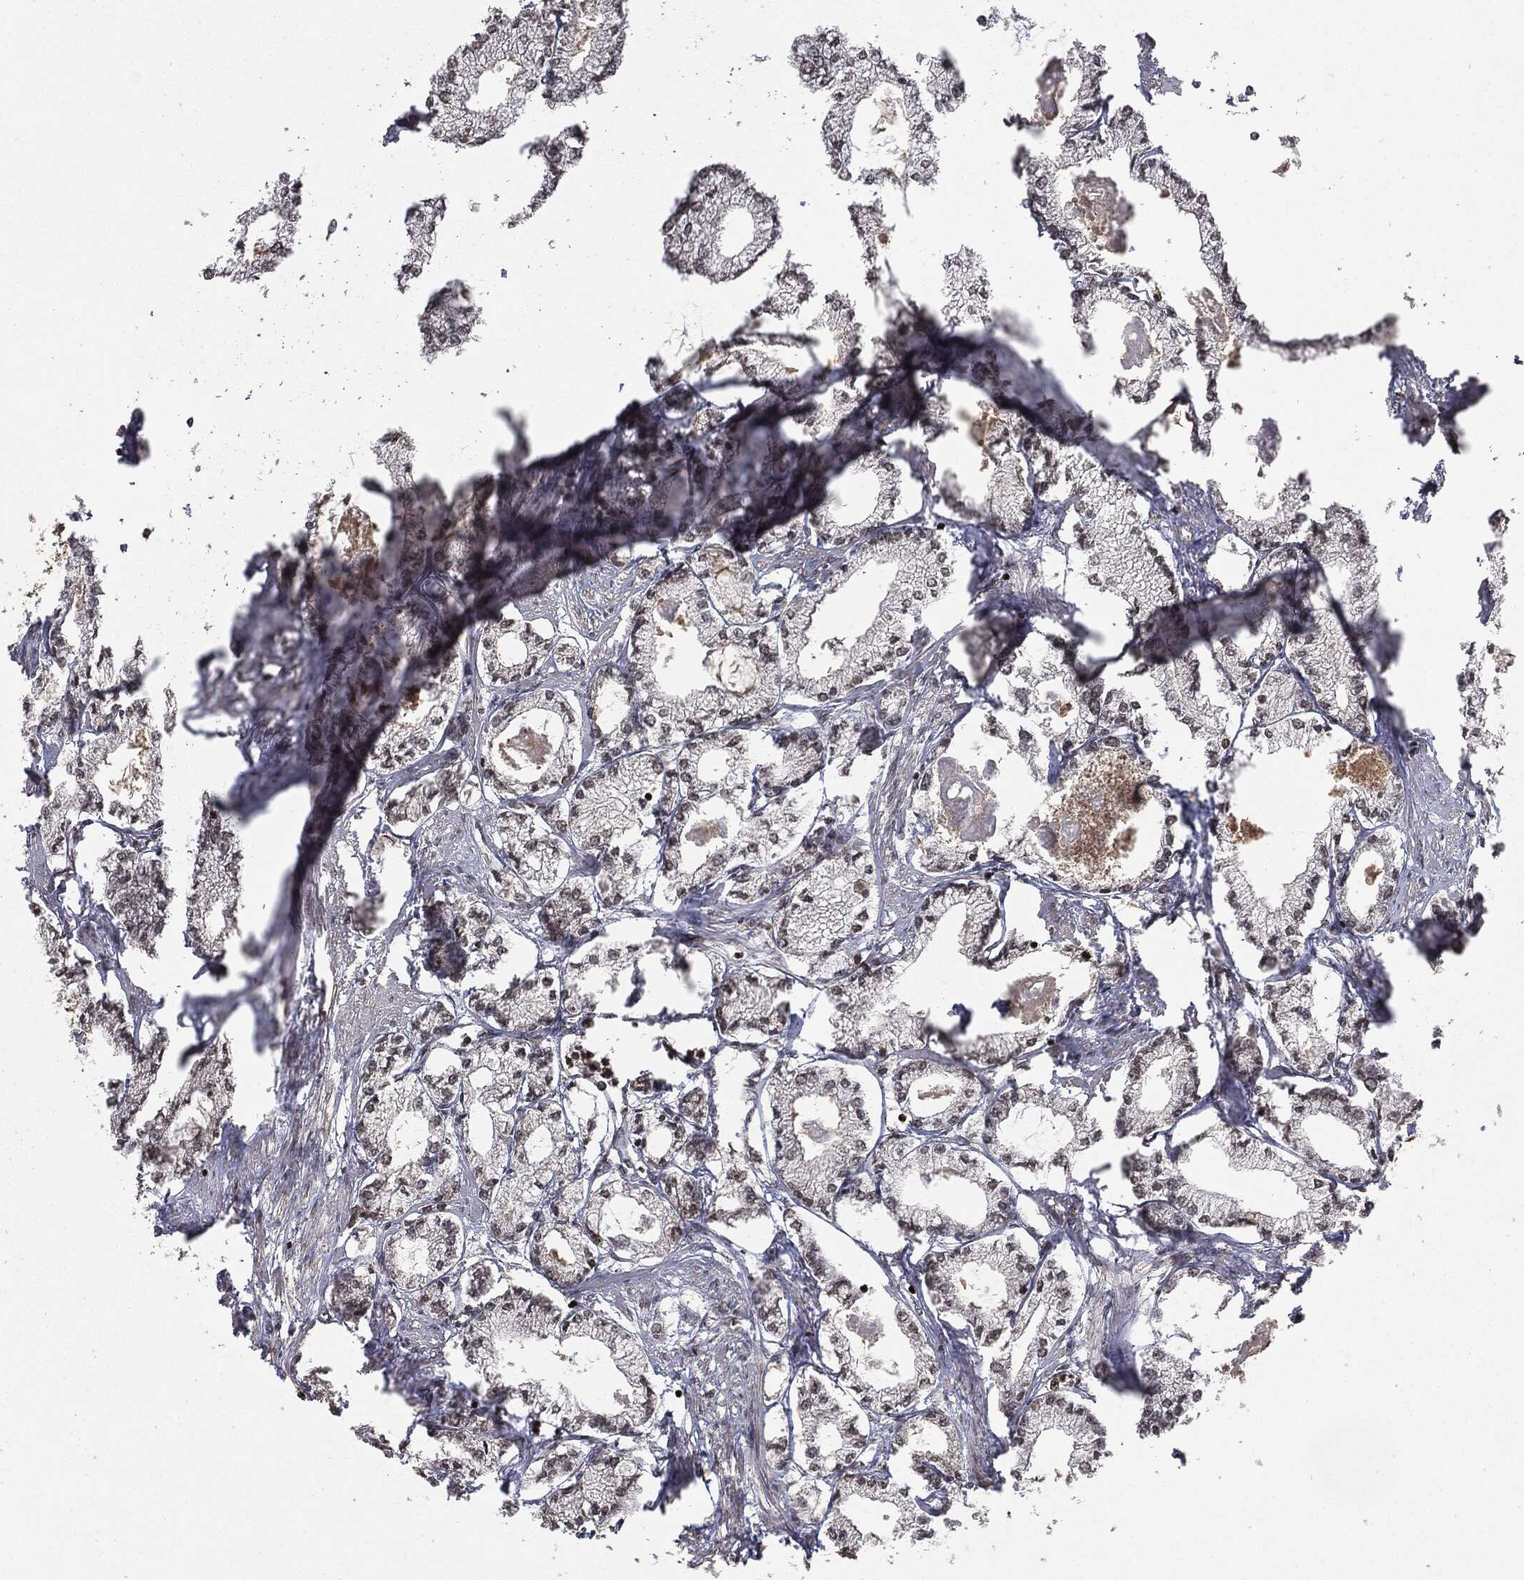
{"staining": {"intensity": "negative", "quantity": "none", "location": "none"}, "tissue": "prostate cancer", "cell_type": "Tumor cells", "image_type": "cancer", "snomed": [{"axis": "morphology", "description": "Adenocarcinoma, NOS"}, {"axis": "topography", "description": "Prostate"}], "caption": "This photomicrograph is of prostate adenocarcinoma stained with immunohistochemistry to label a protein in brown with the nuclei are counter-stained blue. There is no positivity in tumor cells.", "gene": "CTDP1", "patient": {"sex": "male", "age": 56}}